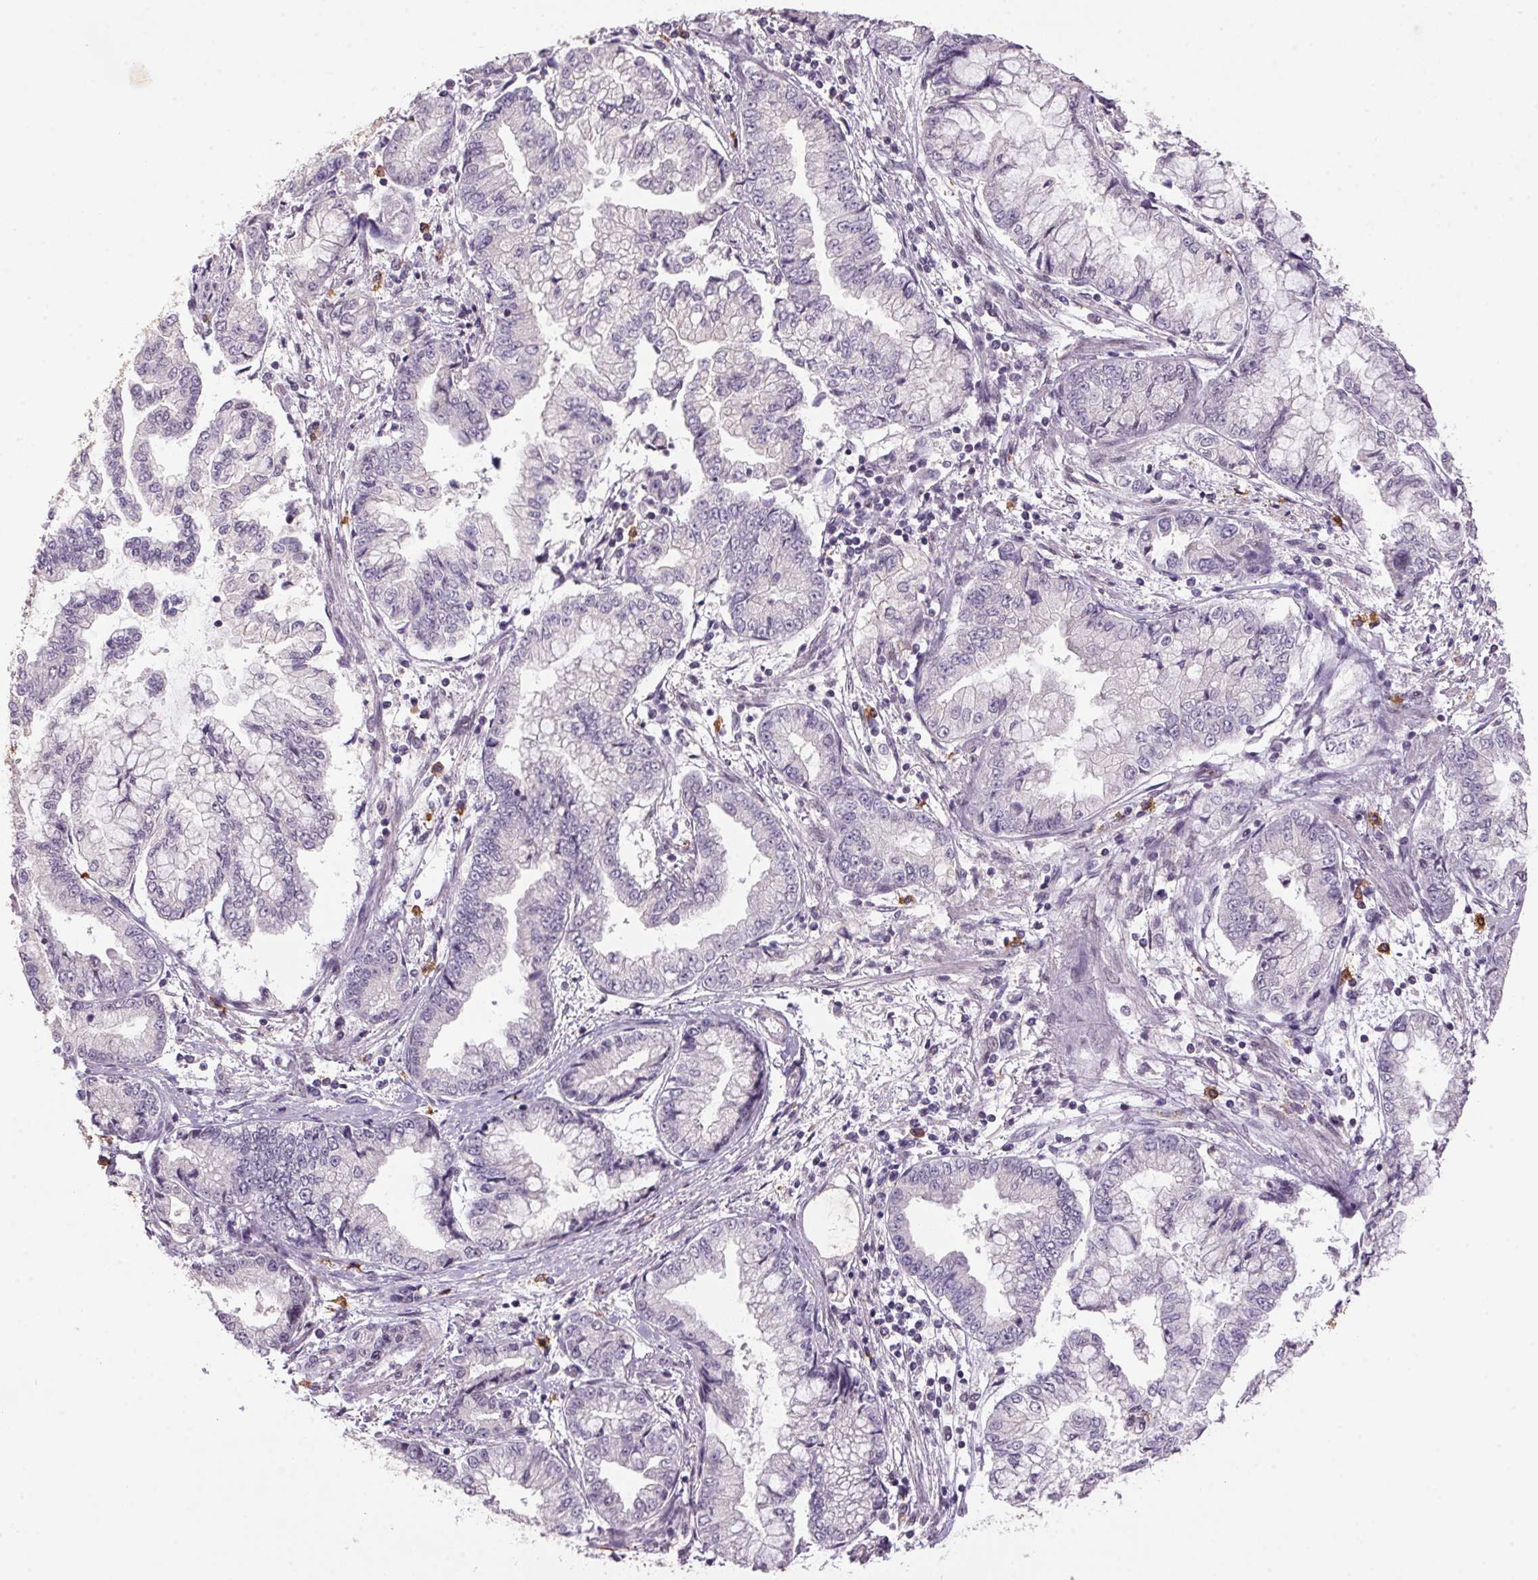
{"staining": {"intensity": "negative", "quantity": "none", "location": "none"}, "tissue": "stomach cancer", "cell_type": "Tumor cells", "image_type": "cancer", "snomed": [{"axis": "morphology", "description": "Adenocarcinoma, NOS"}, {"axis": "topography", "description": "Stomach, upper"}], "caption": "Stomach cancer was stained to show a protein in brown. There is no significant positivity in tumor cells.", "gene": "ZBTB4", "patient": {"sex": "female", "age": 74}}